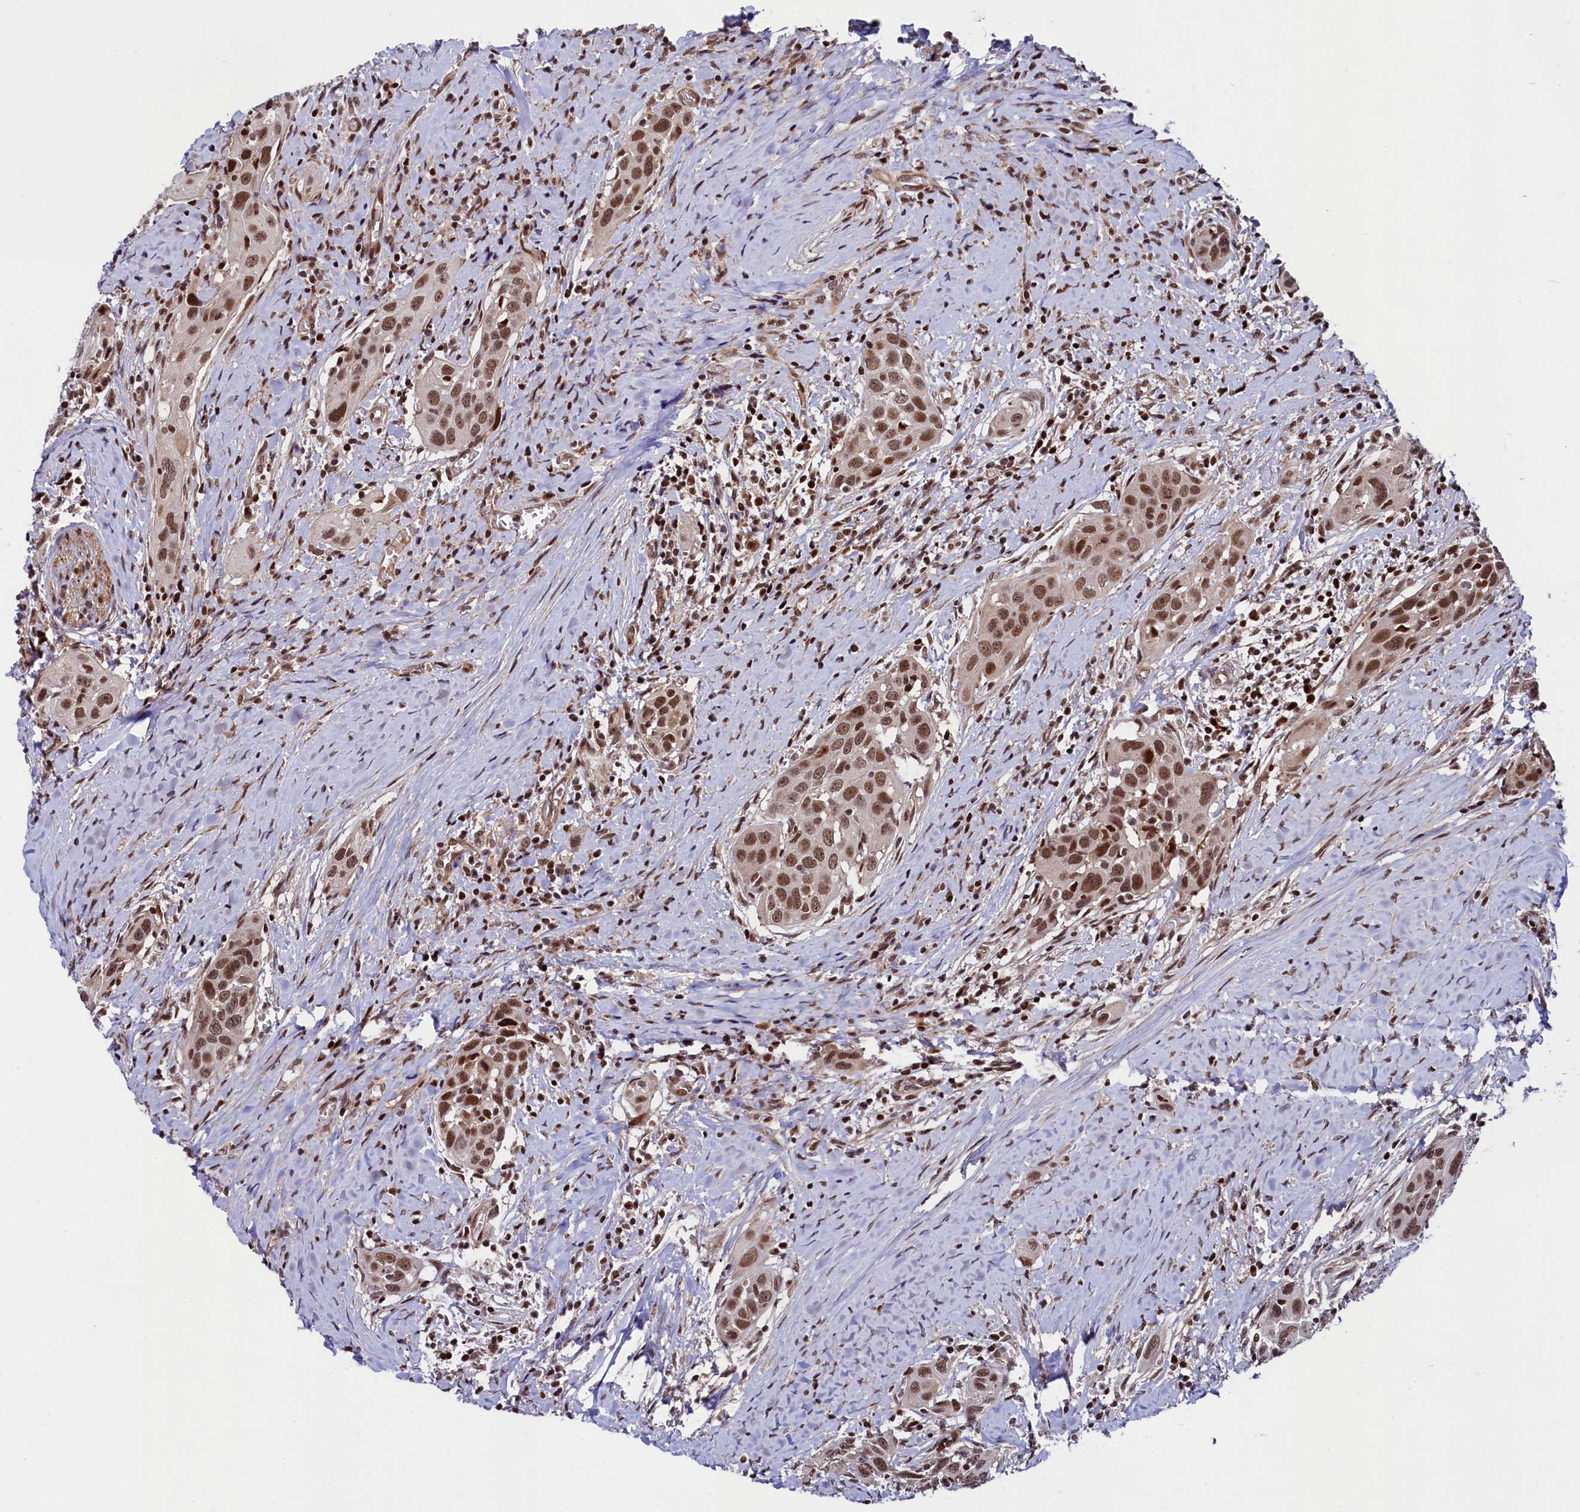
{"staining": {"intensity": "moderate", "quantity": ">75%", "location": "nuclear"}, "tissue": "head and neck cancer", "cell_type": "Tumor cells", "image_type": "cancer", "snomed": [{"axis": "morphology", "description": "Squamous cell carcinoma, NOS"}, {"axis": "topography", "description": "Oral tissue"}, {"axis": "topography", "description": "Head-Neck"}], "caption": "Head and neck squamous cell carcinoma tissue demonstrates moderate nuclear expression in about >75% of tumor cells, visualized by immunohistochemistry.", "gene": "LEO1", "patient": {"sex": "female", "age": 50}}